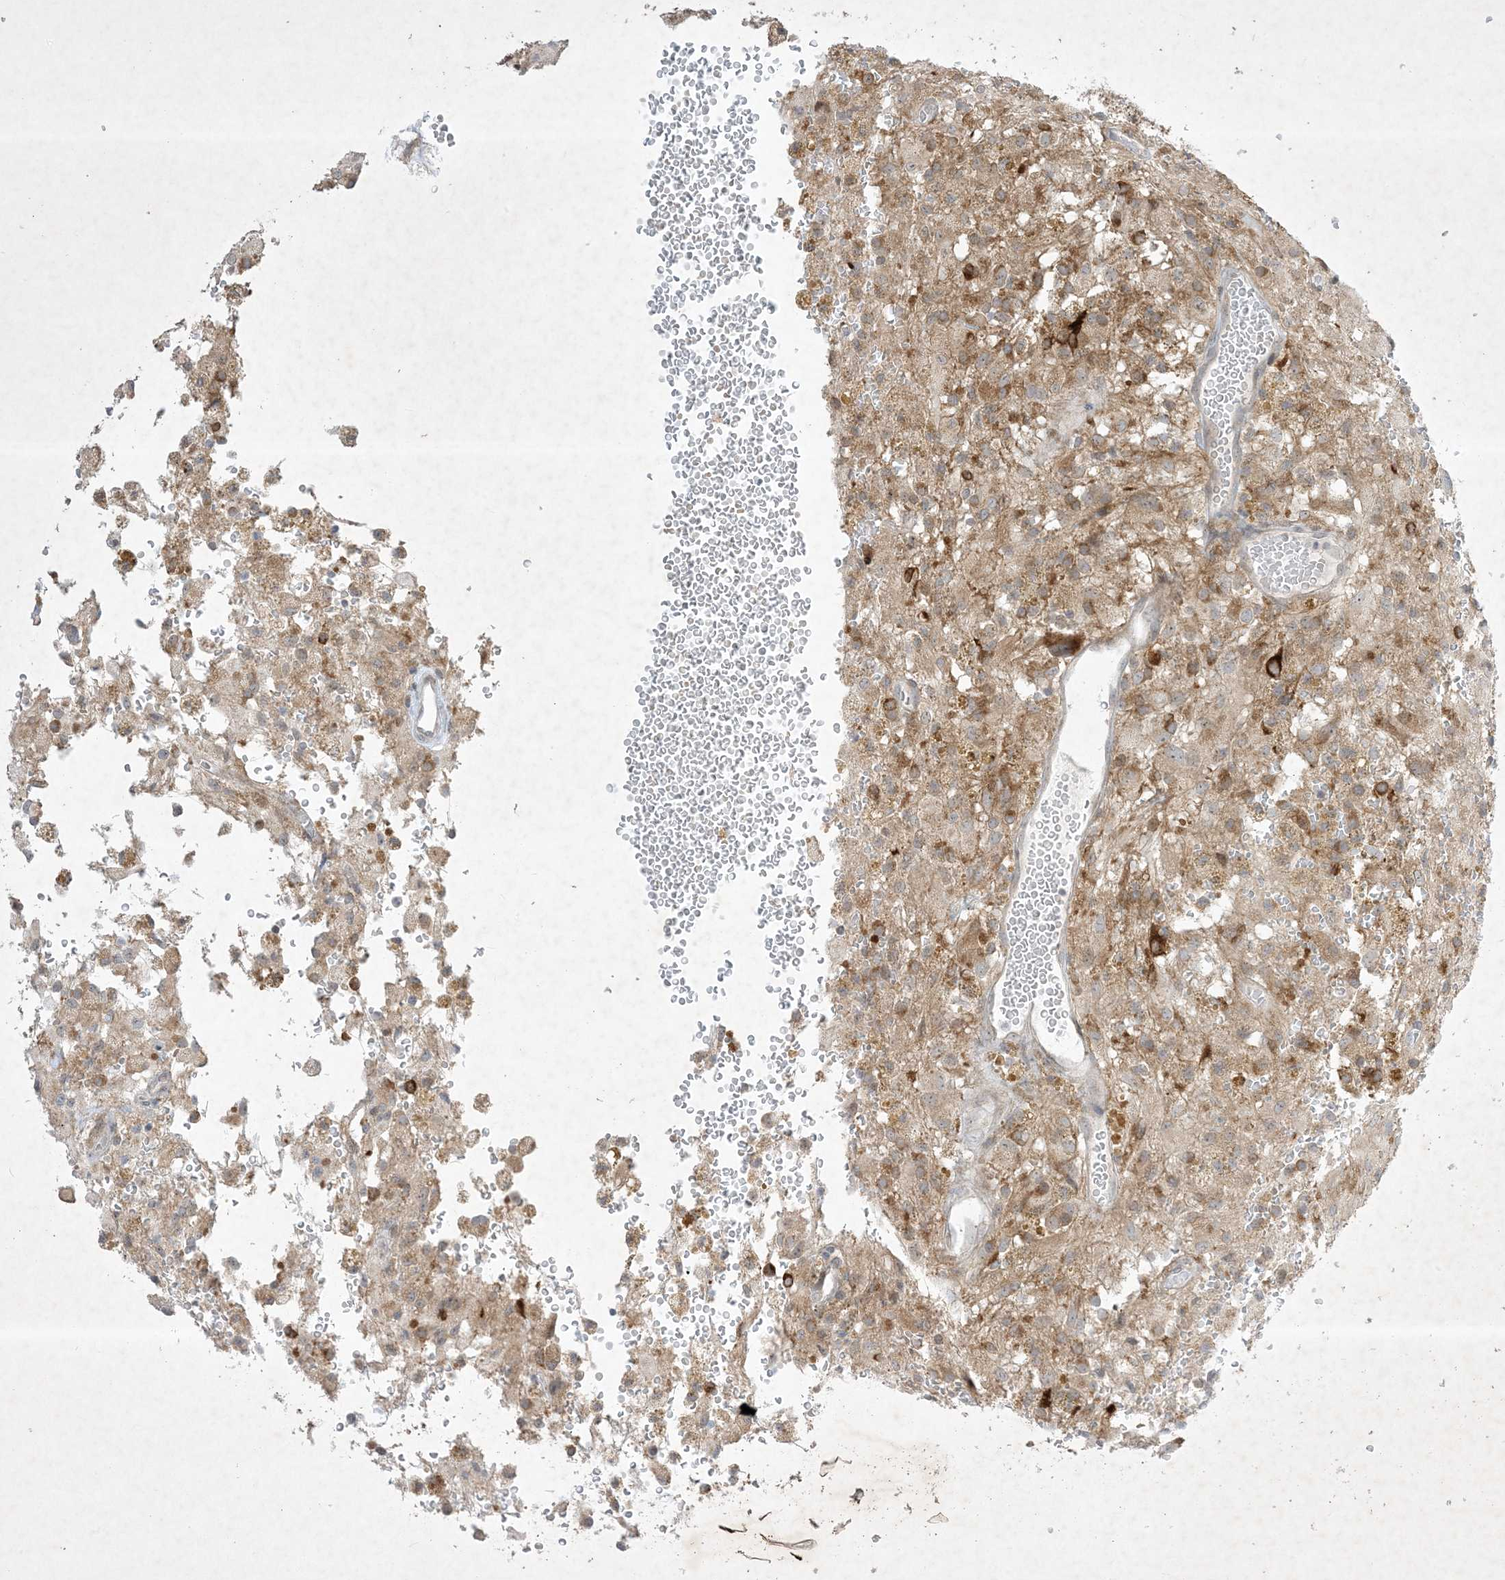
{"staining": {"intensity": "moderate", "quantity": "25%-75%", "location": "cytoplasmic/membranous"}, "tissue": "glioma", "cell_type": "Tumor cells", "image_type": "cancer", "snomed": [{"axis": "morphology", "description": "Glioma, malignant, High grade"}, {"axis": "topography", "description": "Brain"}], "caption": "Glioma stained for a protein (brown) shows moderate cytoplasmic/membranous positive staining in approximately 25%-75% of tumor cells.", "gene": "SOGA3", "patient": {"sex": "female", "age": 59}}